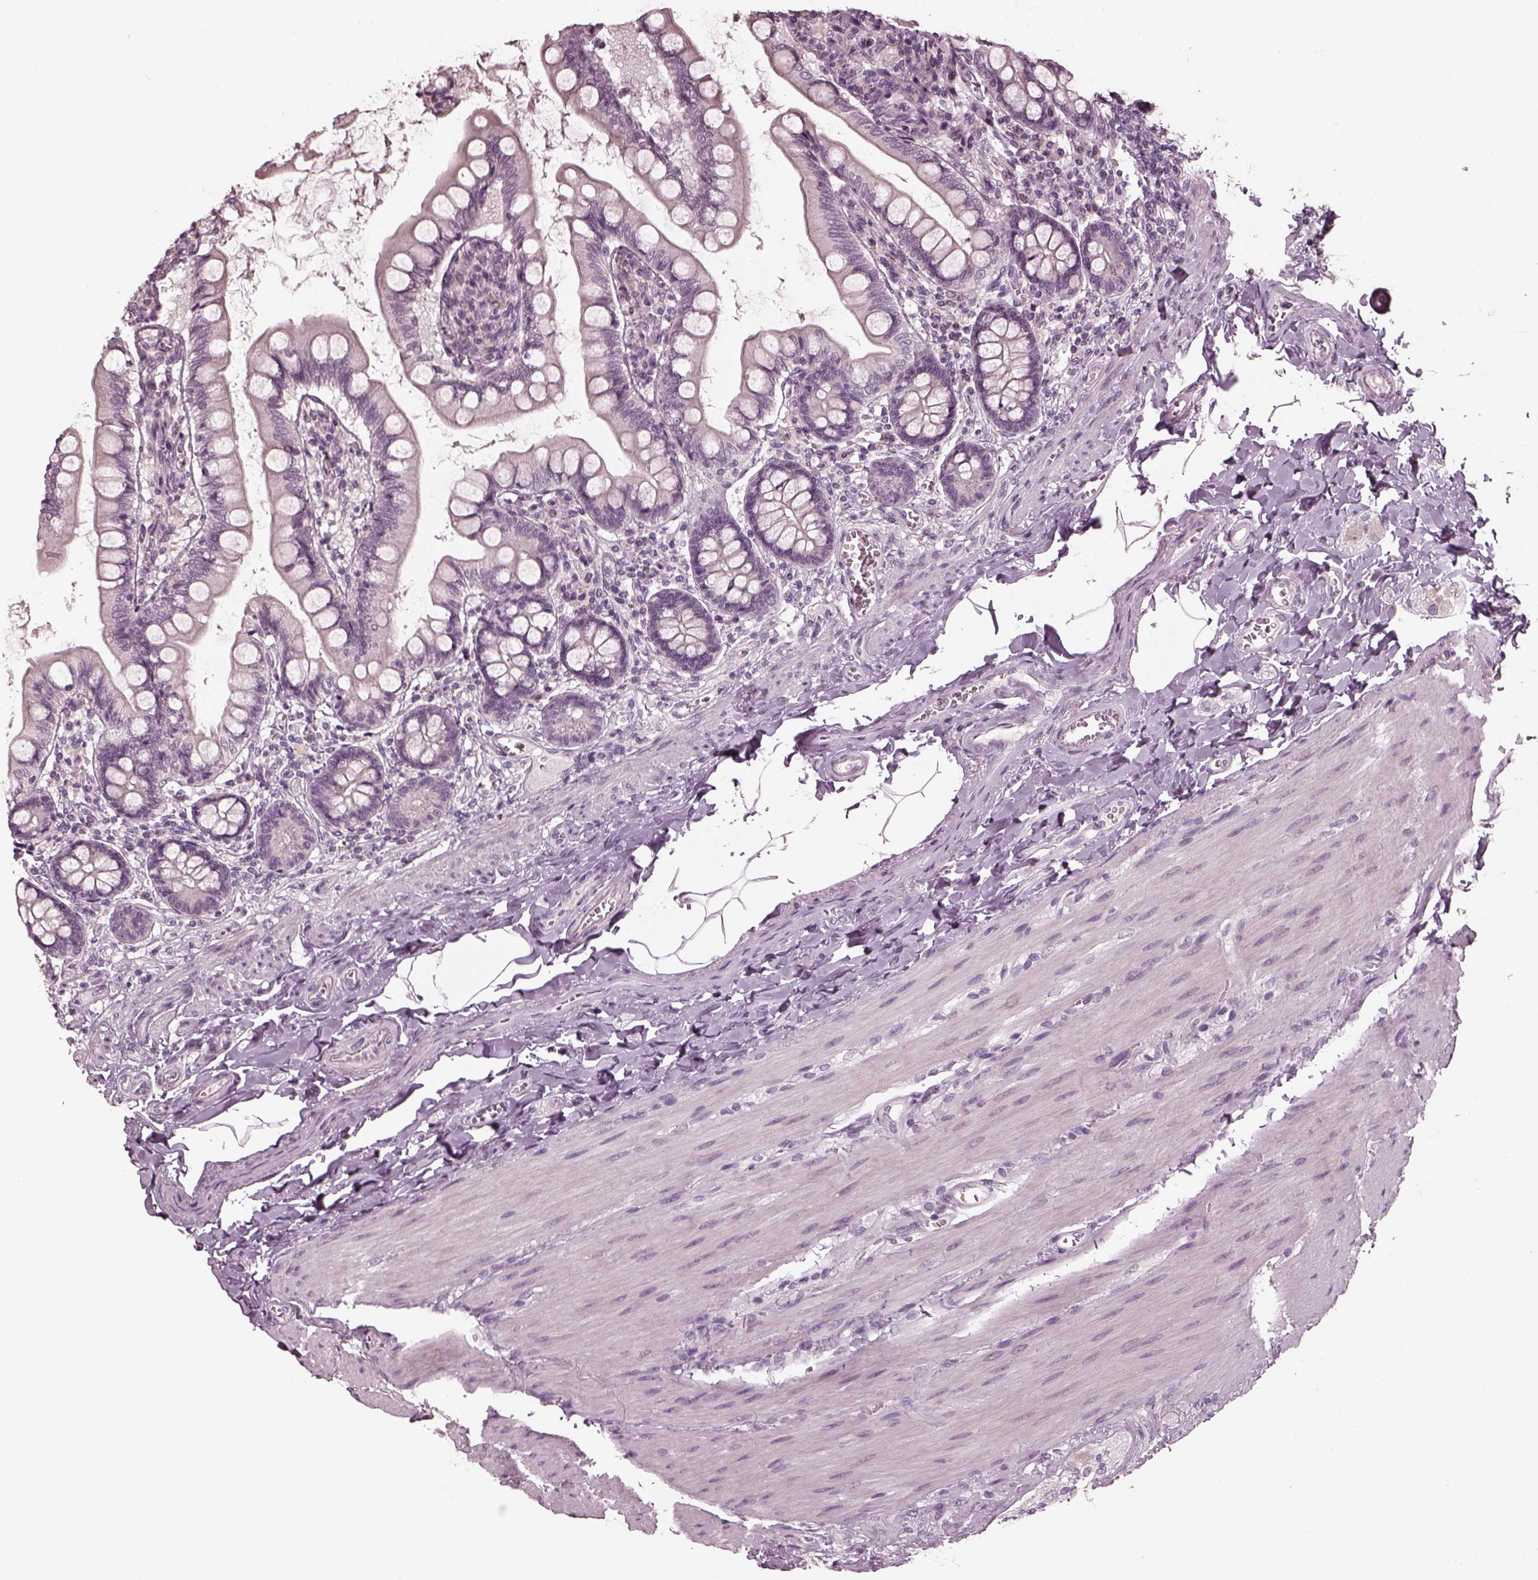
{"staining": {"intensity": "negative", "quantity": "none", "location": "none"}, "tissue": "small intestine", "cell_type": "Glandular cells", "image_type": "normal", "snomed": [{"axis": "morphology", "description": "Normal tissue, NOS"}, {"axis": "topography", "description": "Small intestine"}], "caption": "DAB (3,3'-diaminobenzidine) immunohistochemical staining of benign small intestine exhibits no significant positivity in glandular cells.", "gene": "RCVRN", "patient": {"sex": "female", "age": 56}}